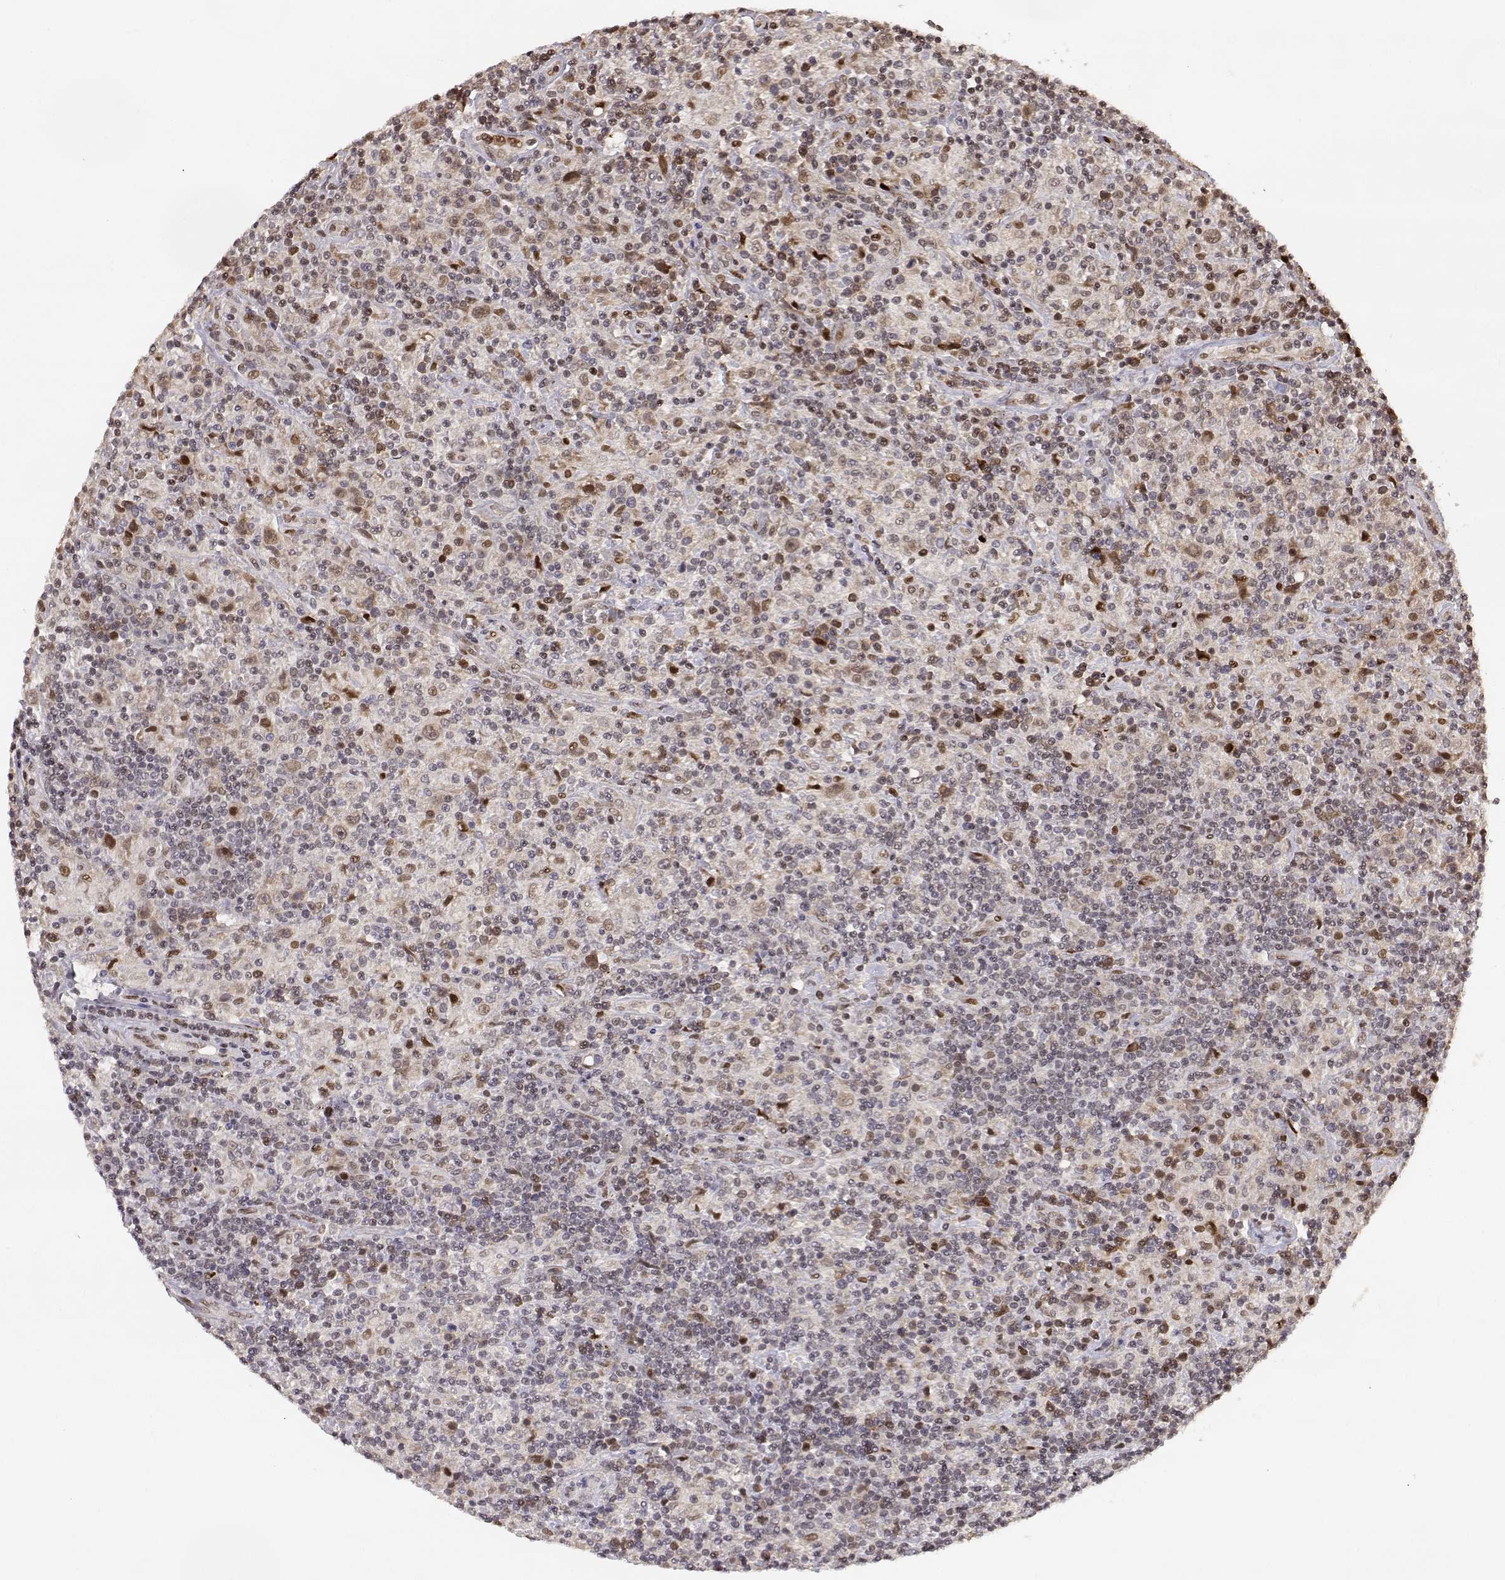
{"staining": {"intensity": "weak", "quantity": ">75%", "location": "nuclear"}, "tissue": "lymphoma", "cell_type": "Tumor cells", "image_type": "cancer", "snomed": [{"axis": "morphology", "description": "Hodgkin's disease, NOS"}, {"axis": "topography", "description": "Lymph node"}], "caption": "A histopathology image showing weak nuclear positivity in about >75% of tumor cells in Hodgkin's disease, as visualized by brown immunohistochemical staining.", "gene": "BRCA1", "patient": {"sex": "male", "age": 70}}